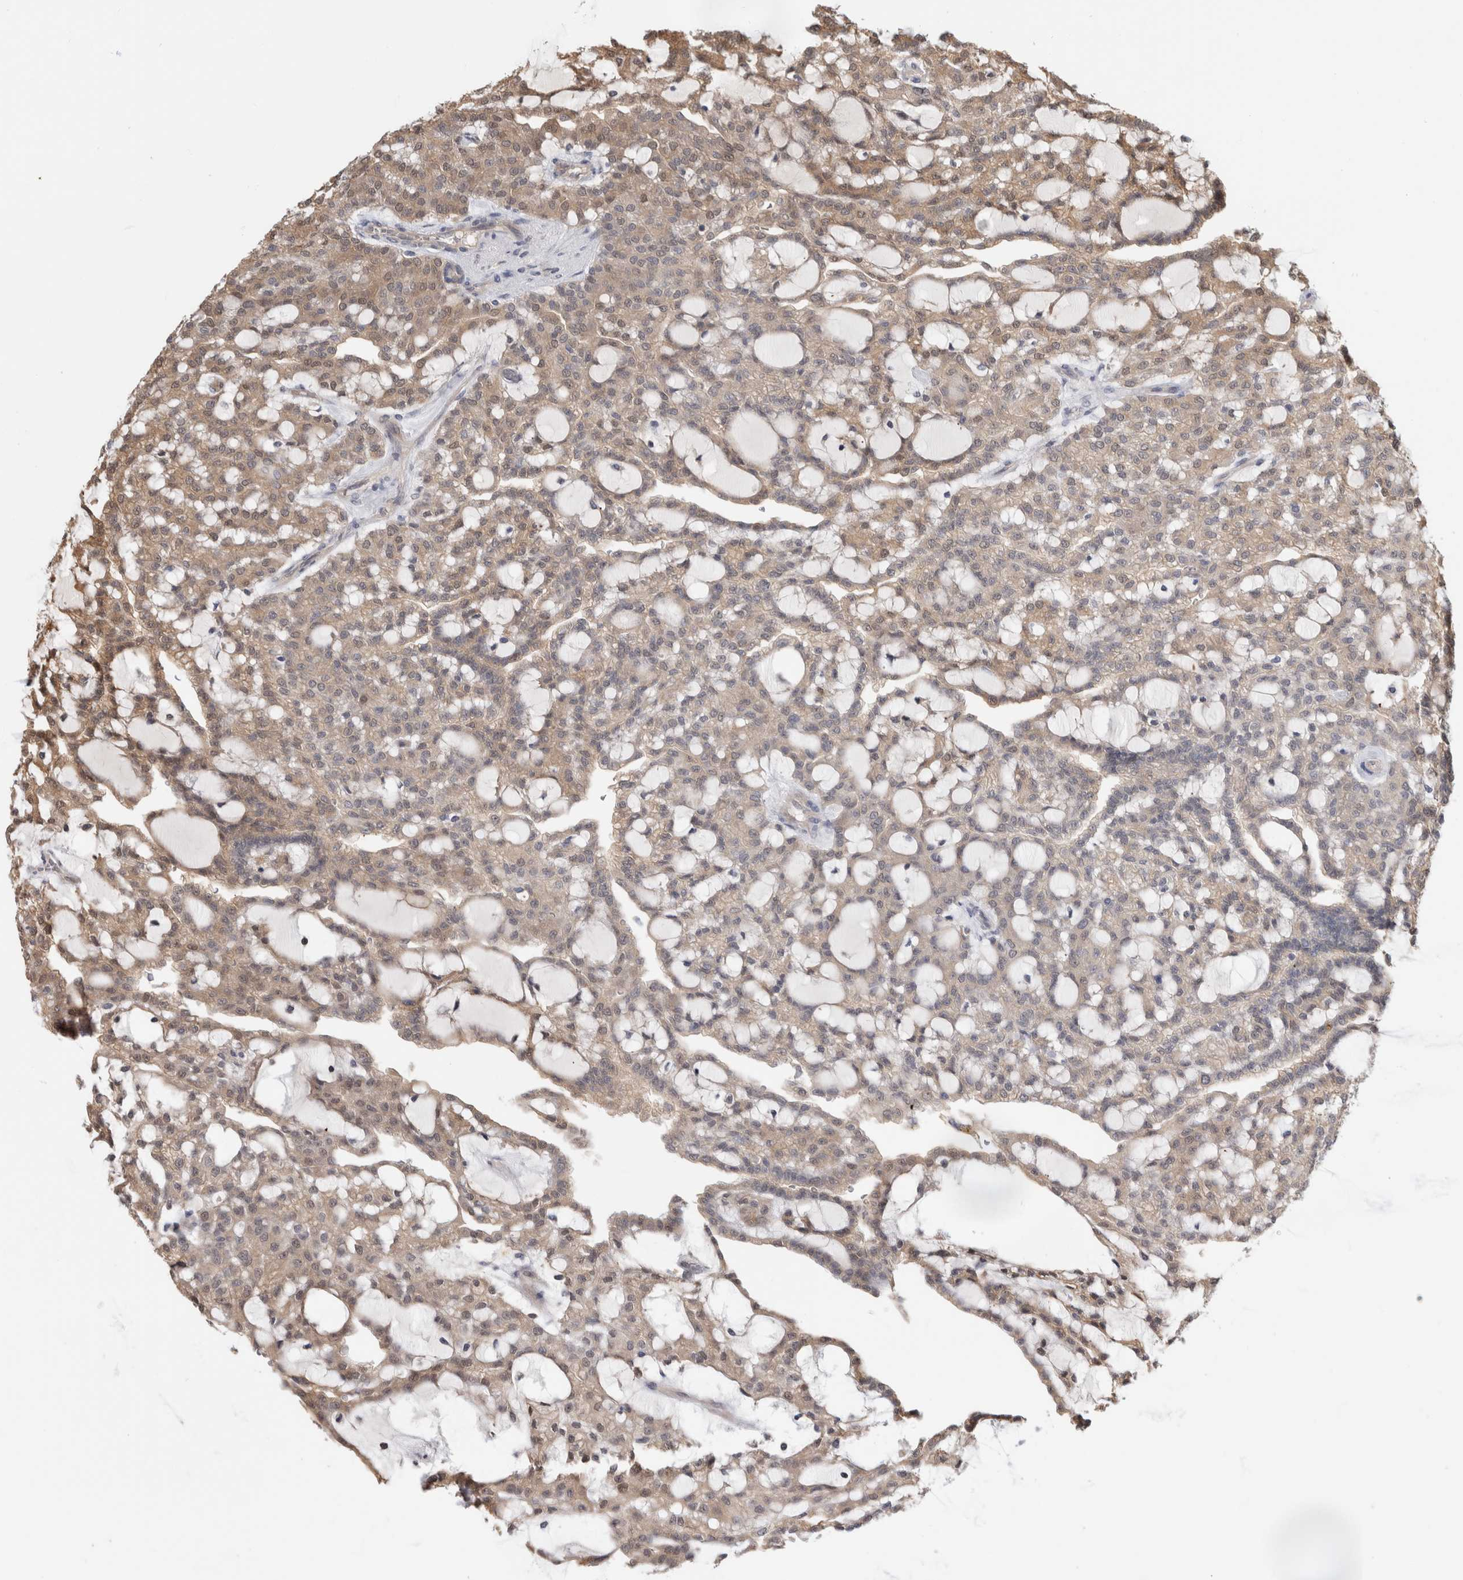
{"staining": {"intensity": "weak", "quantity": ">75%", "location": "cytoplasmic/membranous"}, "tissue": "renal cancer", "cell_type": "Tumor cells", "image_type": "cancer", "snomed": [{"axis": "morphology", "description": "Adenocarcinoma, NOS"}, {"axis": "topography", "description": "Kidney"}], "caption": "Protein analysis of renal adenocarcinoma tissue exhibits weak cytoplasmic/membranous positivity in about >75% of tumor cells.", "gene": "PGM1", "patient": {"sex": "male", "age": 63}}